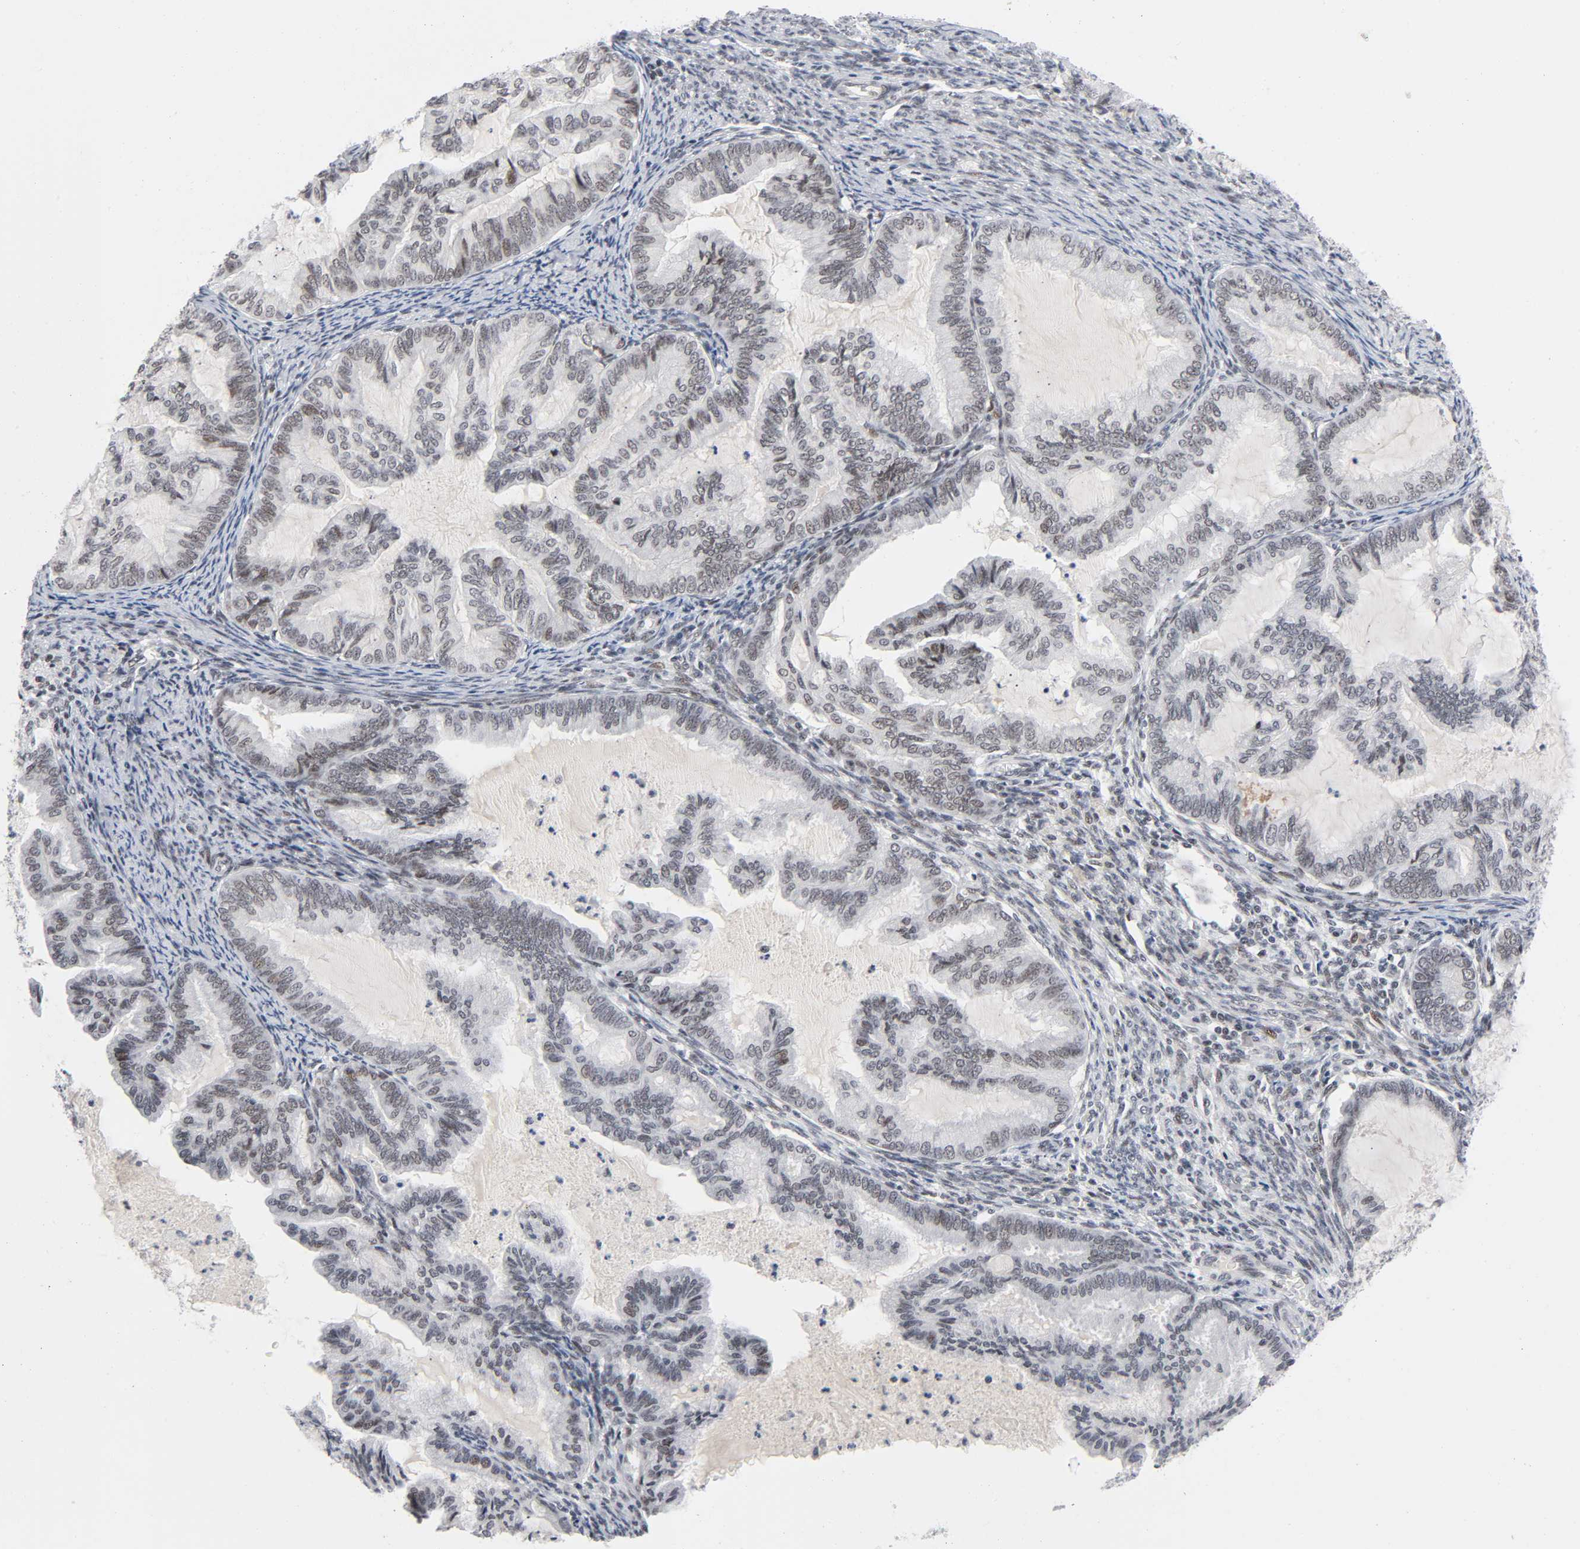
{"staining": {"intensity": "weak", "quantity": "25%-75%", "location": "nuclear"}, "tissue": "cervical cancer", "cell_type": "Tumor cells", "image_type": "cancer", "snomed": [{"axis": "morphology", "description": "Normal tissue, NOS"}, {"axis": "morphology", "description": "Adenocarcinoma, NOS"}, {"axis": "topography", "description": "Cervix"}, {"axis": "topography", "description": "Endometrium"}], "caption": "Immunohistochemistry image of human cervical adenocarcinoma stained for a protein (brown), which reveals low levels of weak nuclear expression in about 25%-75% of tumor cells.", "gene": "DIDO1", "patient": {"sex": "female", "age": 86}}